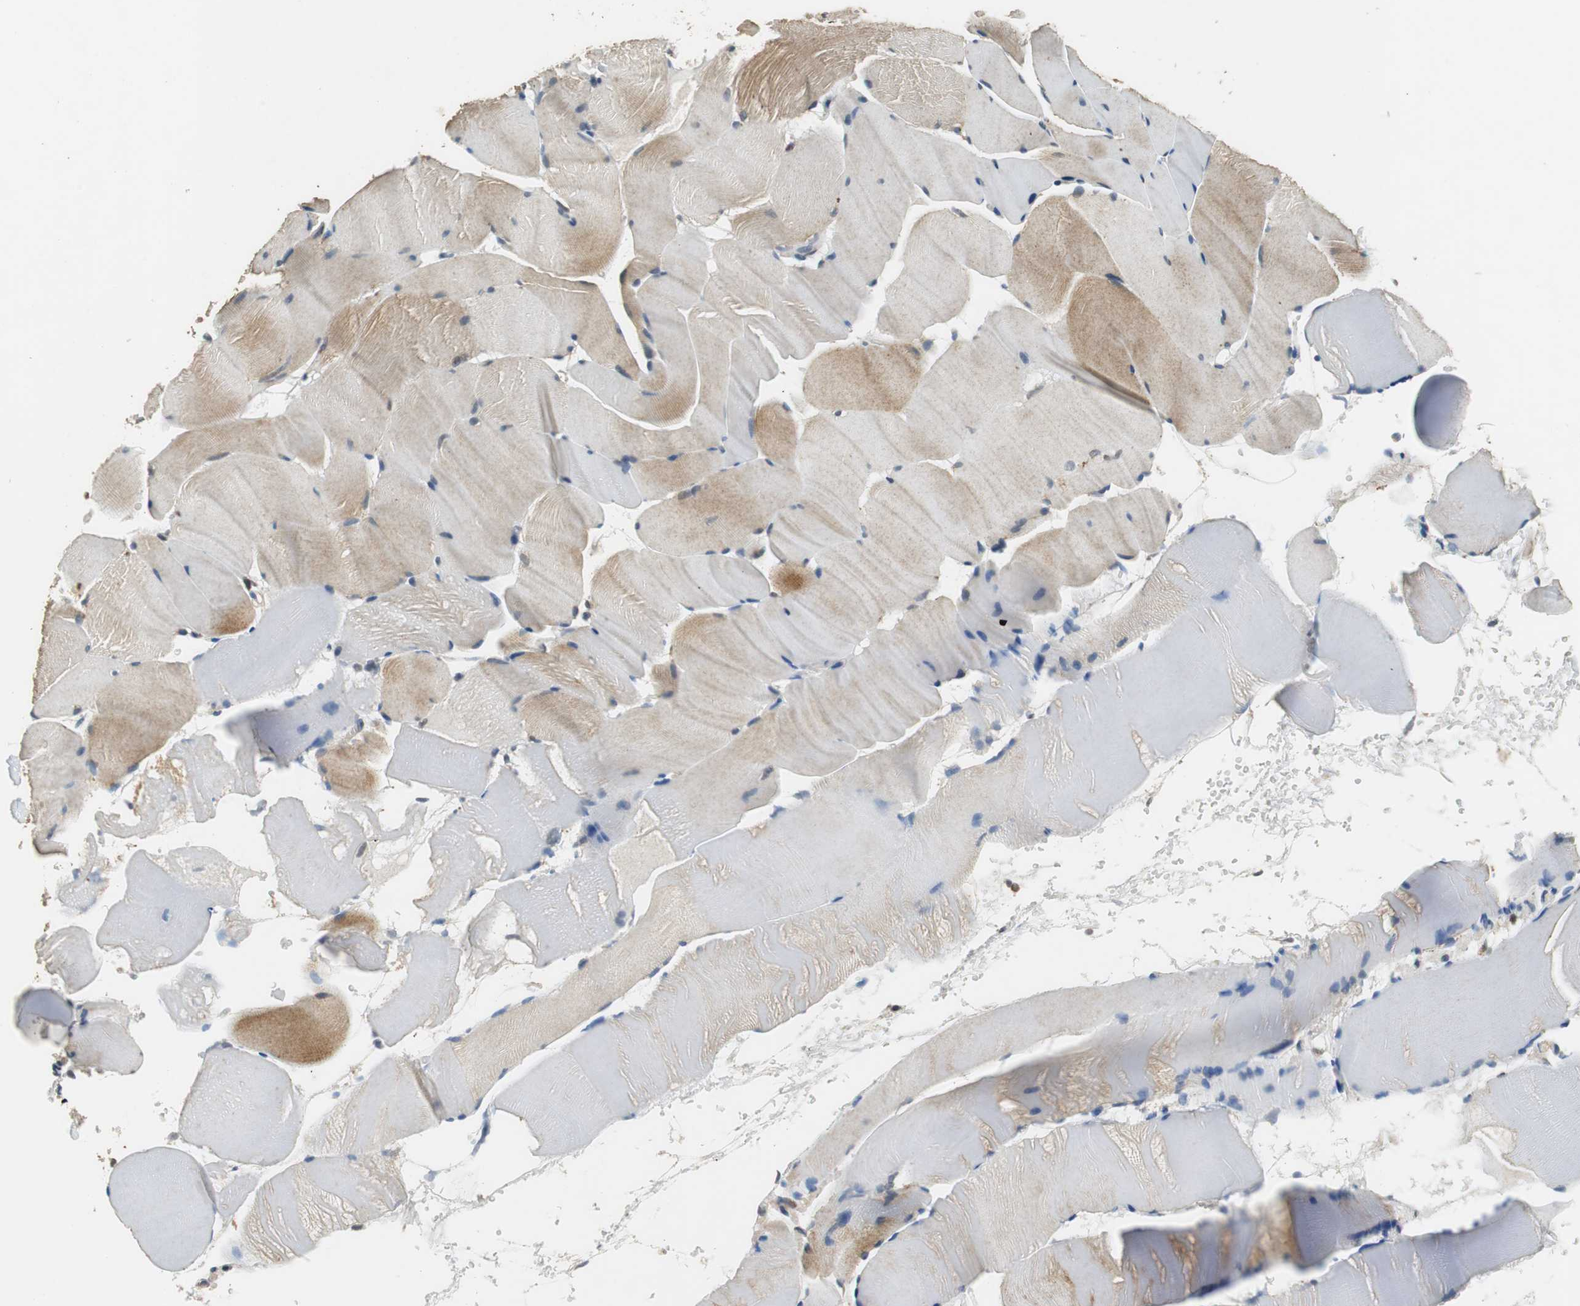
{"staining": {"intensity": "moderate", "quantity": "25%-75%", "location": "cytoplasmic/membranous"}, "tissue": "skeletal muscle", "cell_type": "Myocytes", "image_type": "normal", "snomed": [{"axis": "morphology", "description": "Normal tissue, NOS"}, {"axis": "topography", "description": "Skeletal muscle"}], "caption": "The micrograph demonstrates staining of unremarkable skeletal muscle, revealing moderate cytoplasmic/membranous protein expression (brown color) within myocytes.", "gene": "ALDH4A1", "patient": {"sex": "male", "age": 62}}